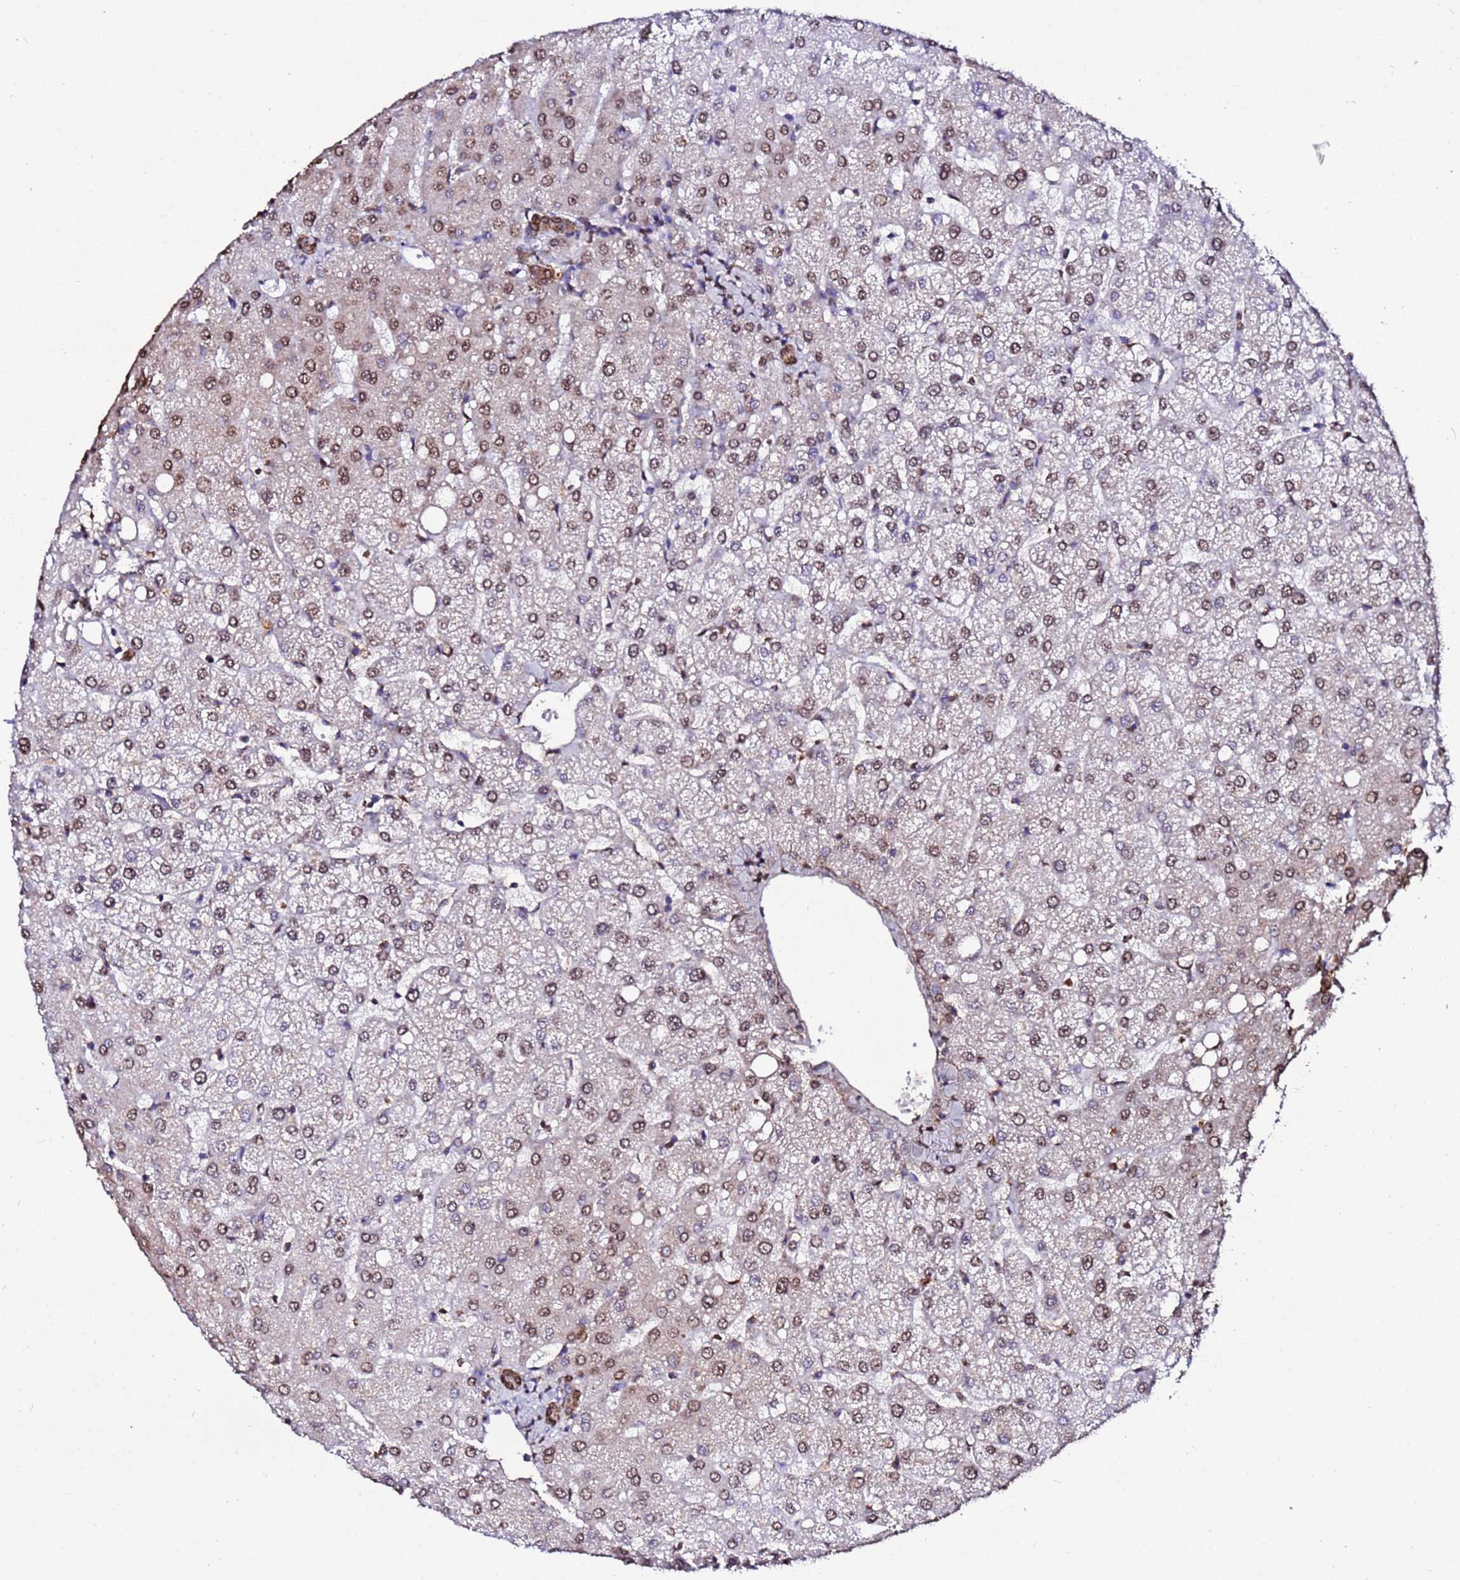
{"staining": {"intensity": "moderate", "quantity": ">75%", "location": "nuclear"}, "tissue": "liver", "cell_type": "Cholangiocytes", "image_type": "normal", "snomed": [{"axis": "morphology", "description": "Normal tissue, NOS"}, {"axis": "topography", "description": "Liver"}], "caption": "Immunohistochemistry photomicrograph of benign human liver stained for a protein (brown), which exhibits medium levels of moderate nuclear positivity in about >75% of cholangiocytes.", "gene": "TRIP6", "patient": {"sex": "female", "age": 54}}